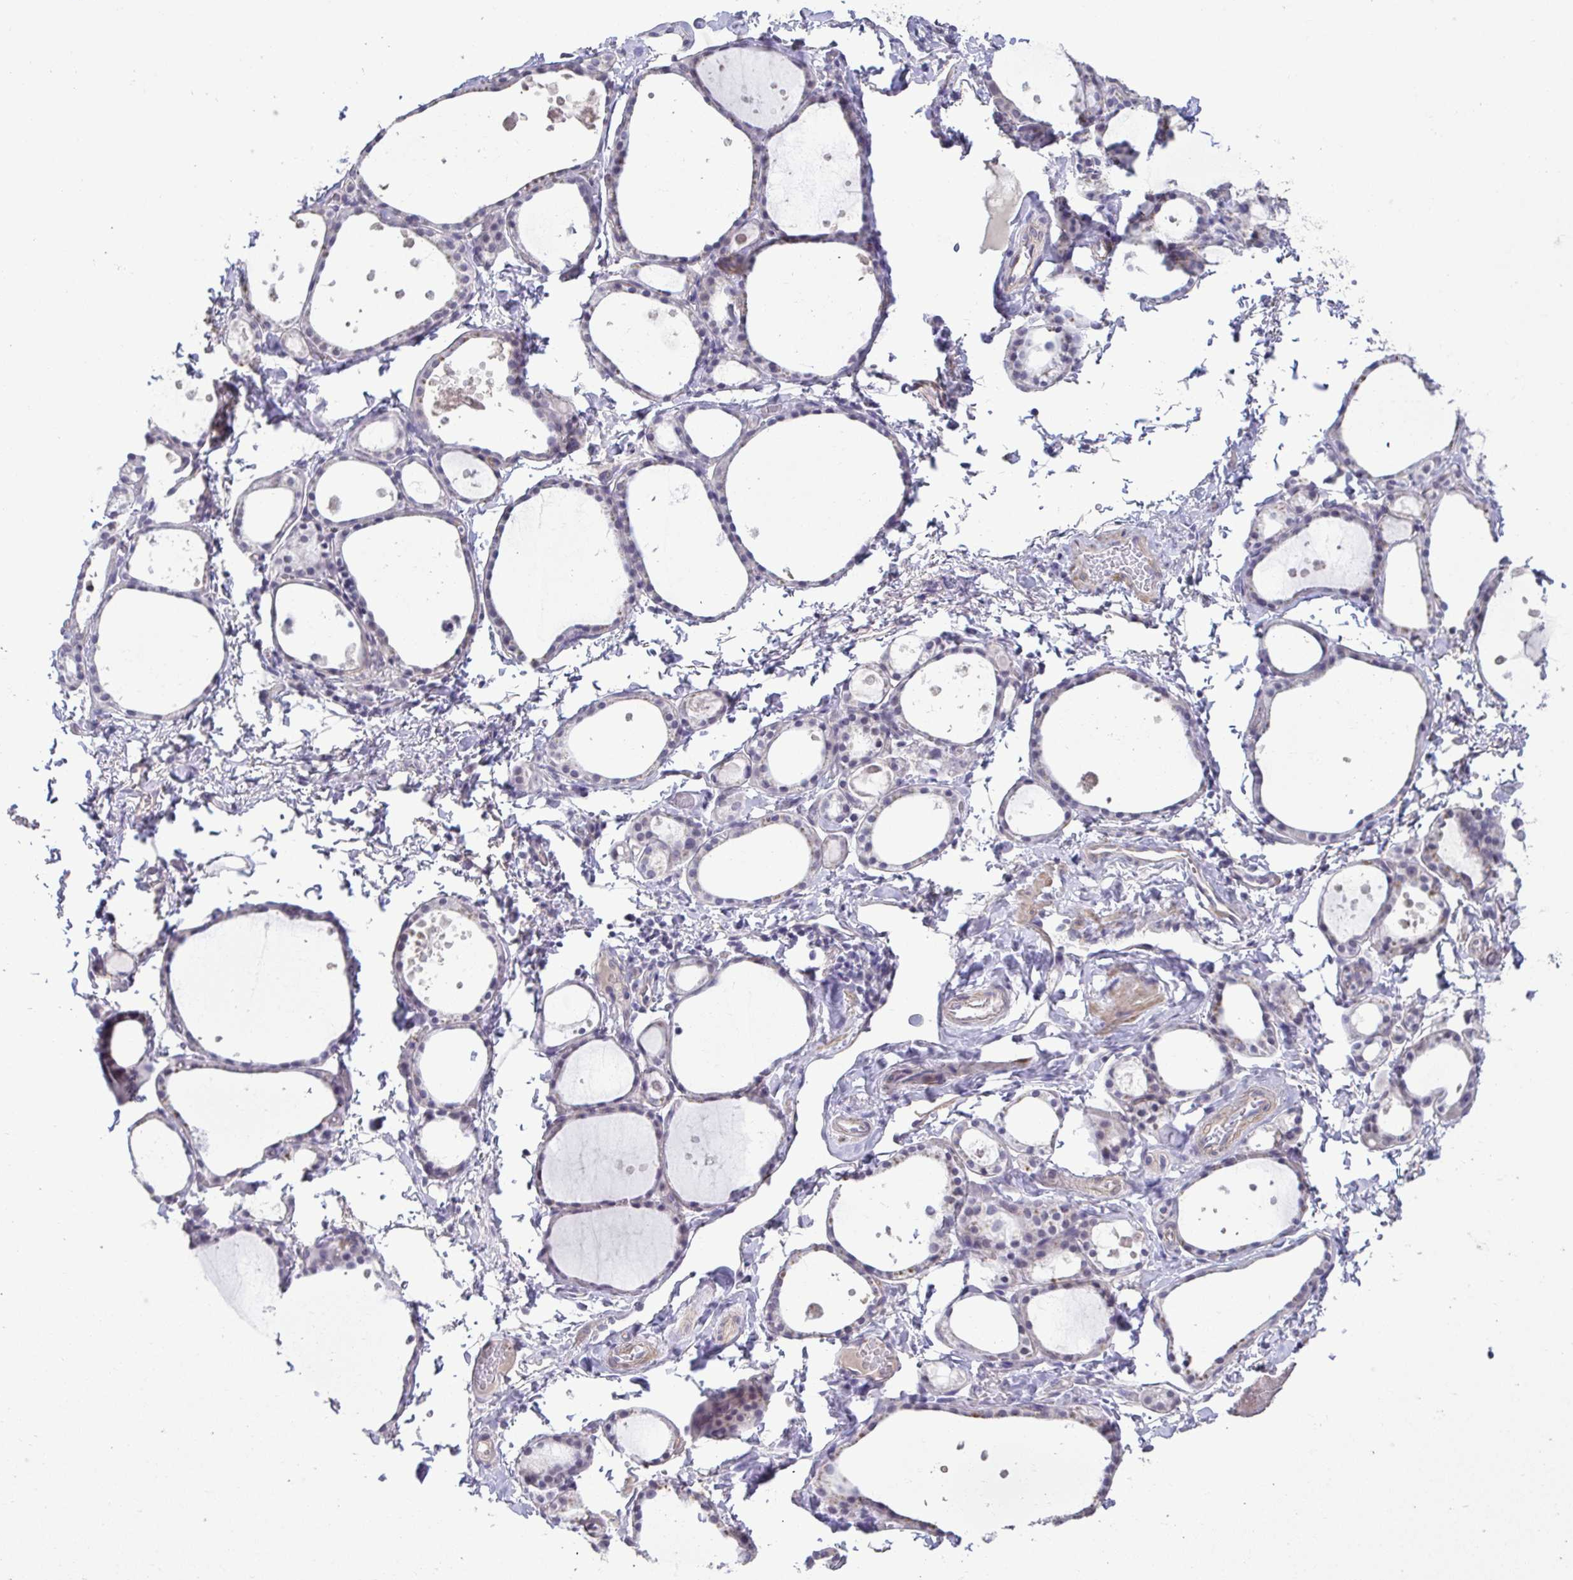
{"staining": {"intensity": "negative", "quantity": "none", "location": "none"}, "tissue": "thyroid gland", "cell_type": "Glandular cells", "image_type": "normal", "snomed": [{"axis": "morphology", "description": "Normal tissue, NOS"}, {"axis": "topography", "description": "Thyroid gland"}], "caption": "IHC micrograph of benign human thyroid gland stained for a protein (brown), which shows no expression in glandular cells.", "gene": "SLC30A3", "patient": {"sex": "male", "age": 68}}